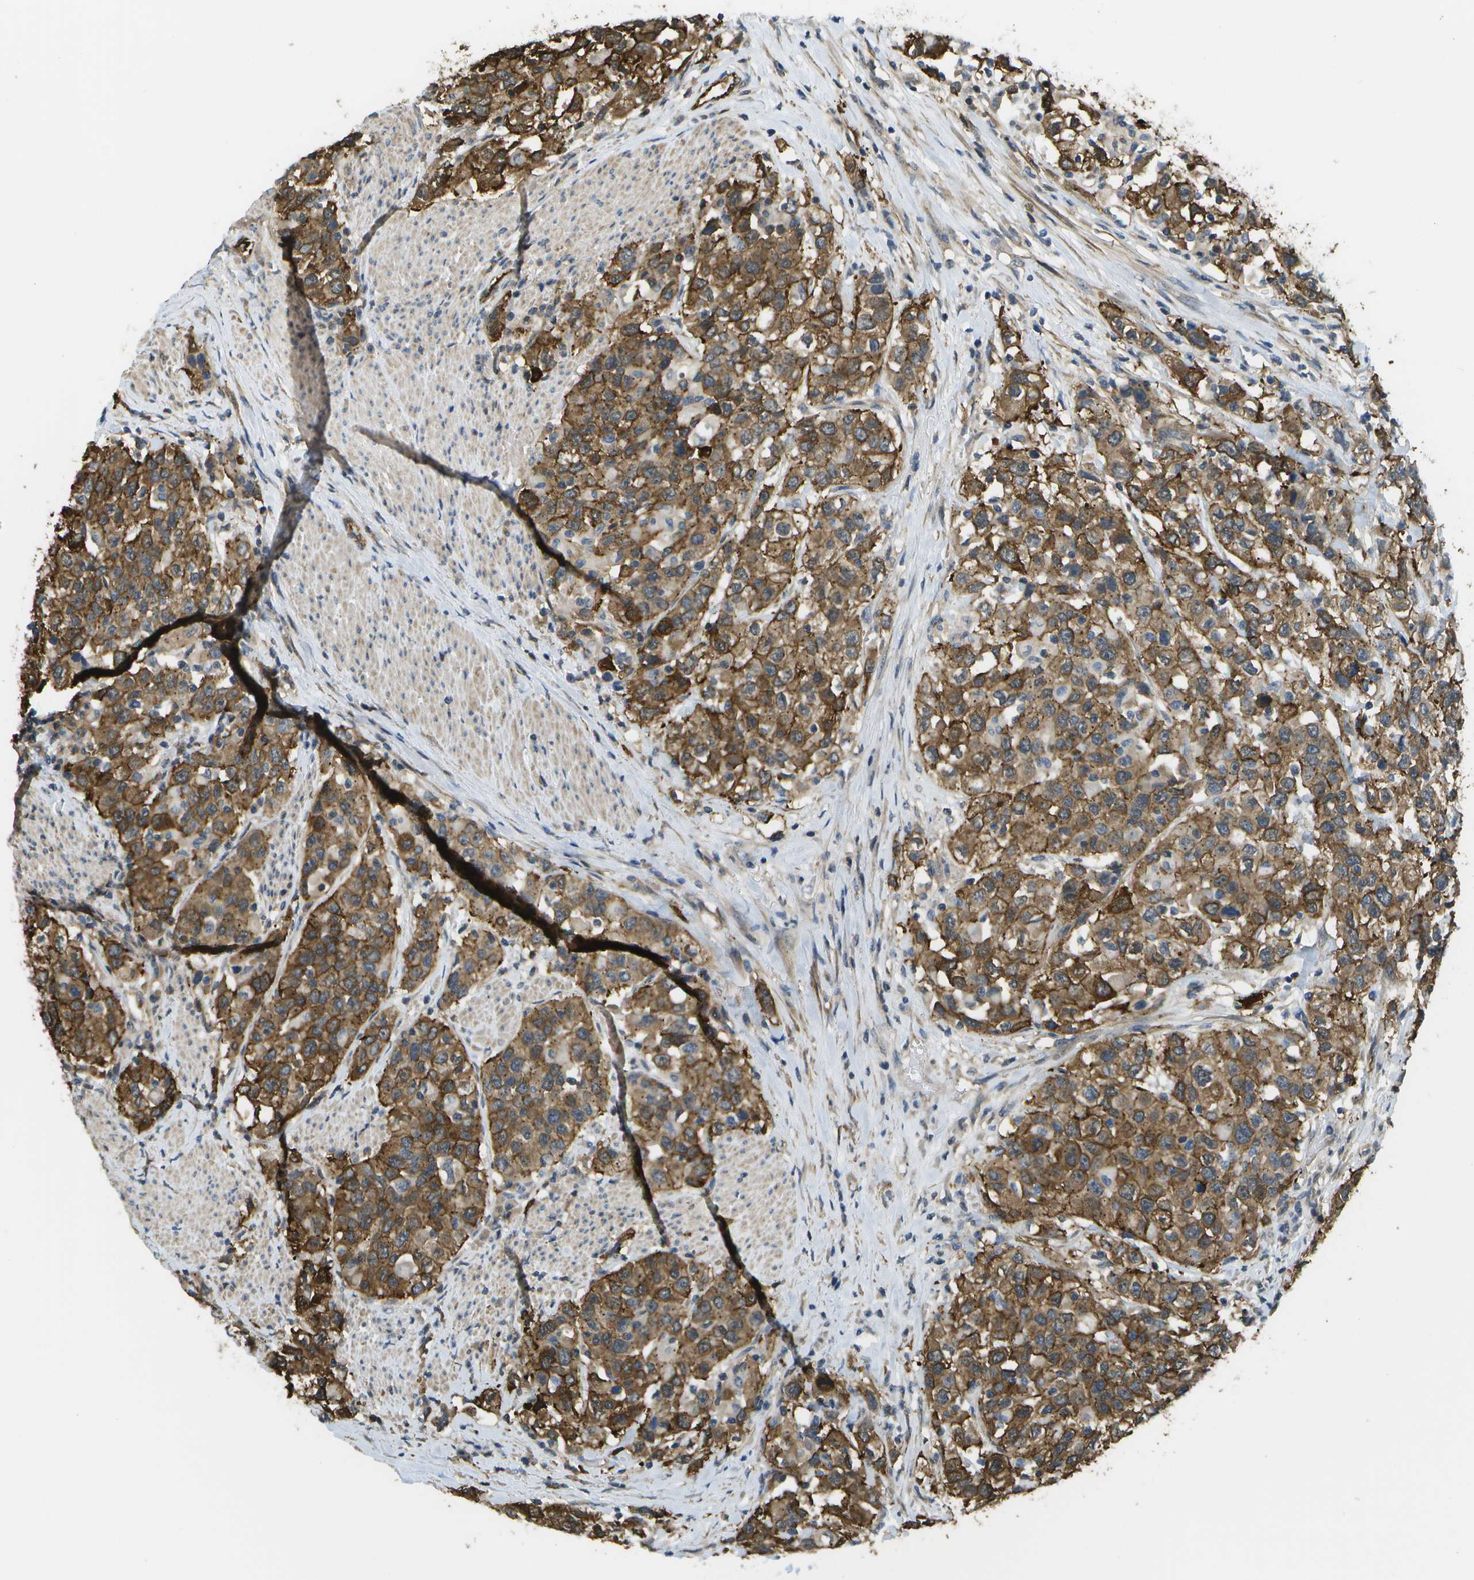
{"staining": {"intensity": "strong", "quantity": ">75%", "location": "cytoplasmic/membranous"}, "tissue": "urothelial cancer", "cell_type": "Tumor cells", "image_type": "cancer", "snomed": [{"axis": "morphology", "description": "Urothelial carcinoma, High grade"}, {"axis": "topography", "description": "Urinary bladder"}], "caption": "Immunohistochemical staining of urothelial carcinoma (high-grade) displays high levels of strong cytoplasmic/membranous expression in about >75% of tumor cells.", "gene": "KIAA0040", "patient": {"sex": "female", "age": 80}}